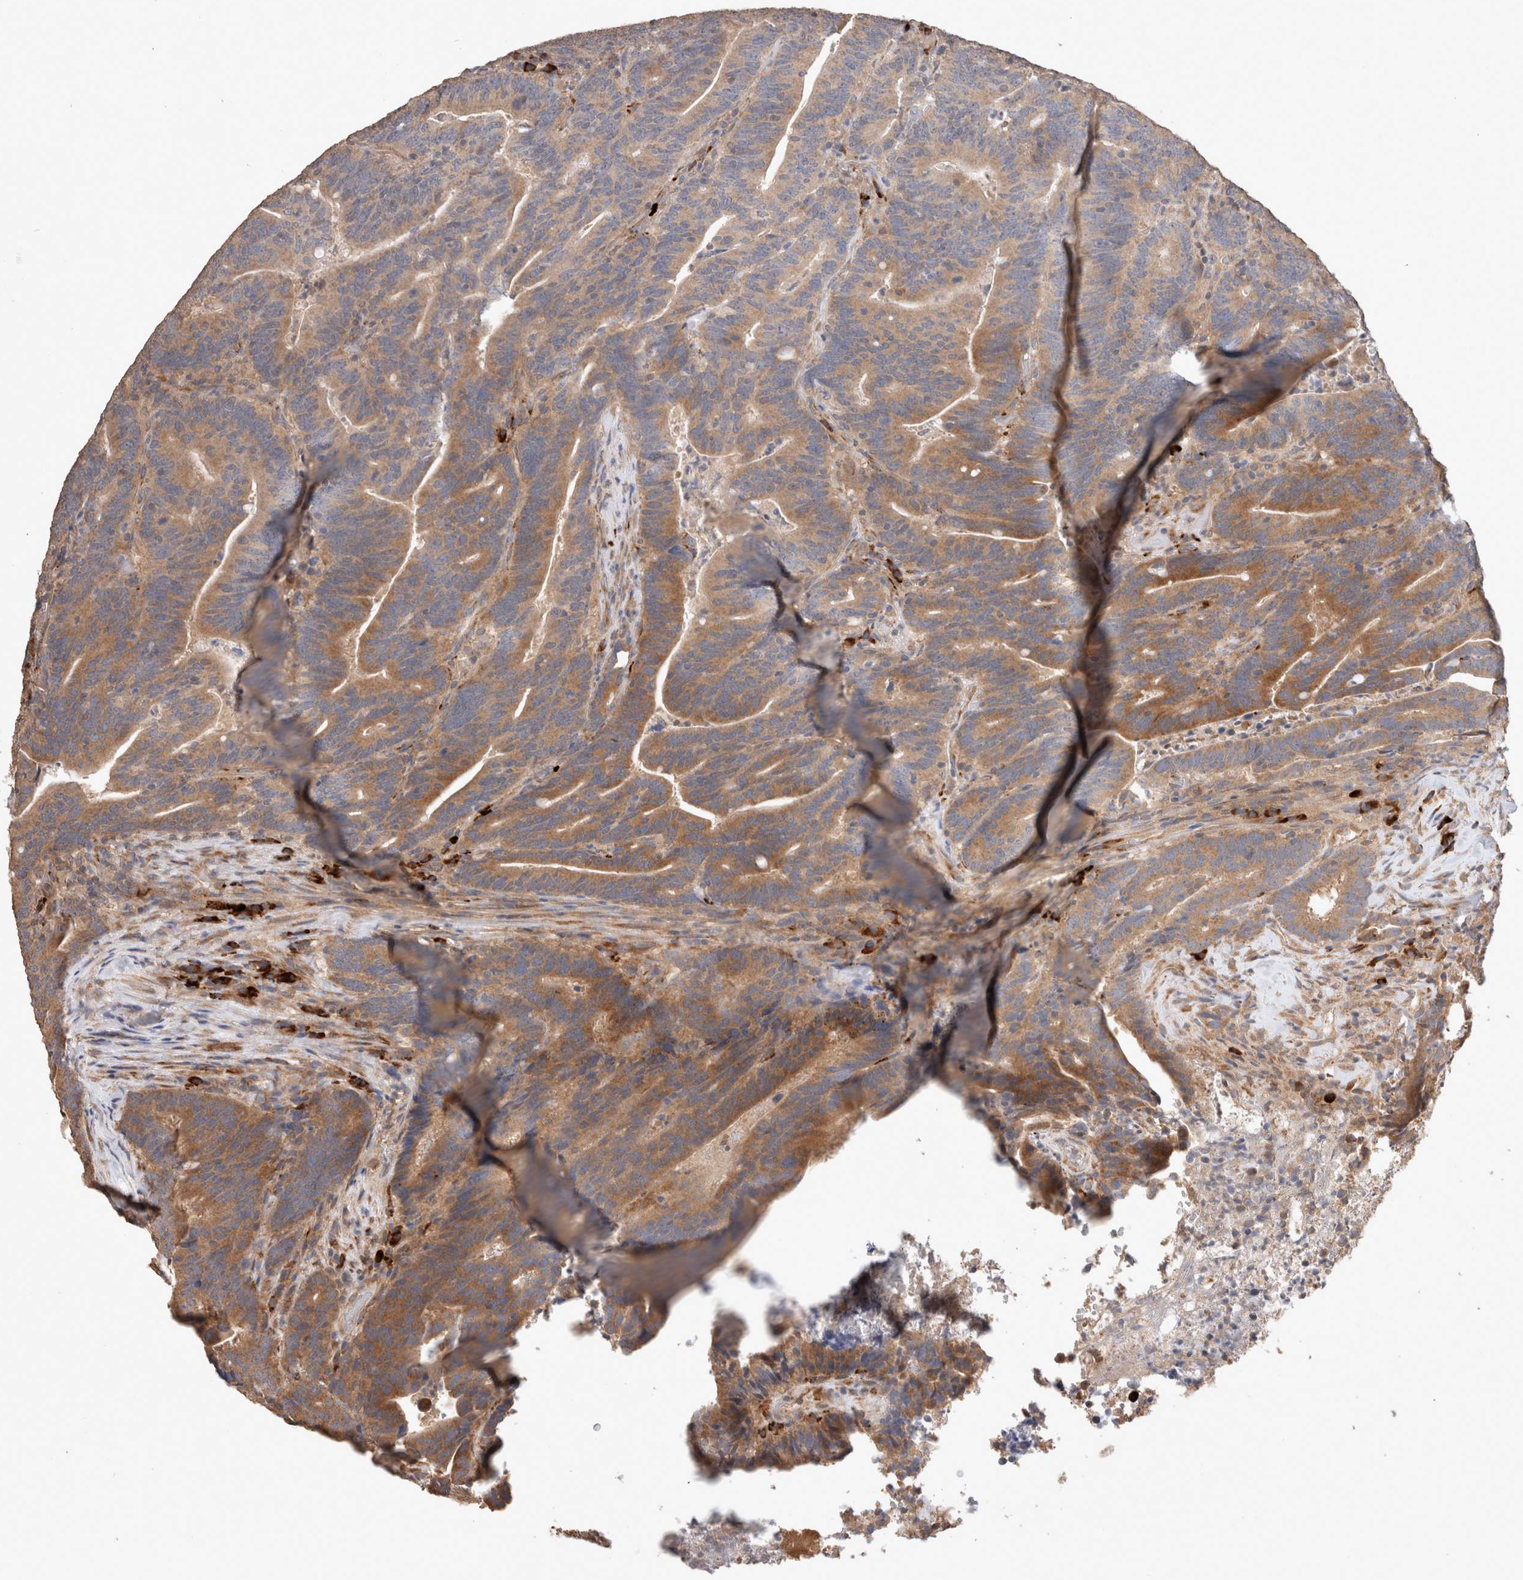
{"staining": {"intensity": "moderate", "quantity": ">75%", "location": "cytoplasmic/membranous"}, "tissue": "colorectal cancer", "cell_type": "Tumor cells", "image_type": "cancer", "snomed": [{"axis": "morphology", "description": "Adenocarcinoma, NOS"}, {"axis": "topography", "description": "Colon"}], "caption": "Protein staining exhibits moderate cytoplasmic/membranous staining in about >75% of tumor cells in colorectal cancer. Using DAB (brown) and hematoxylin (blue) stains, captured at high magnification using brightfield microscopy.", "gene": "HROB", "patient": {"sex": "female", "age": 66}}